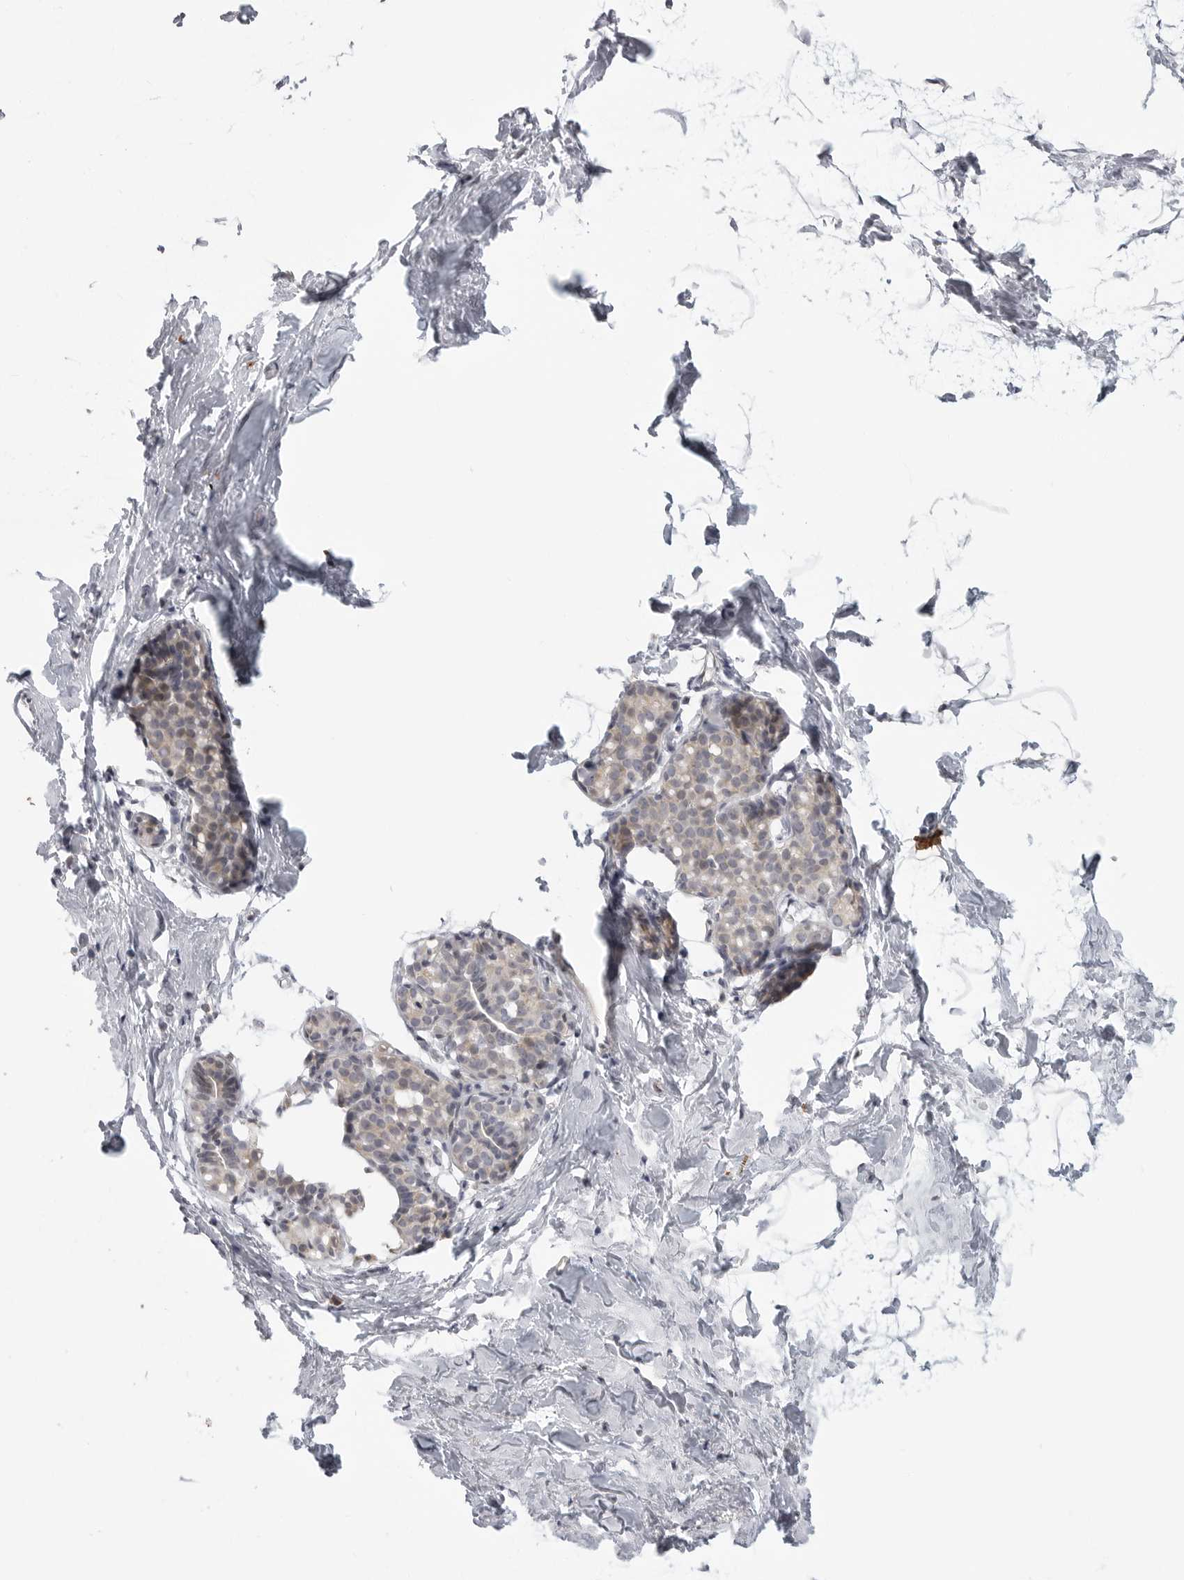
{"staining": {"intensity": "negative", "quantity": "none", "location": "none"}, "tissue": "breast", "cell_type": "Adipocytes", "image_type": "normal", "snomed": [{"axis": "morphology", "description": "Normal tissue, NOS"}, {"axis": "topography", "description": "Breast"}], "caption": "Adipocytes show no significant protein positivity in normal breast. (IHC, brightfield microscopy, high magnification).", "gene": "MAP7D1", "patient": {"sex": "female", "age": 62}}